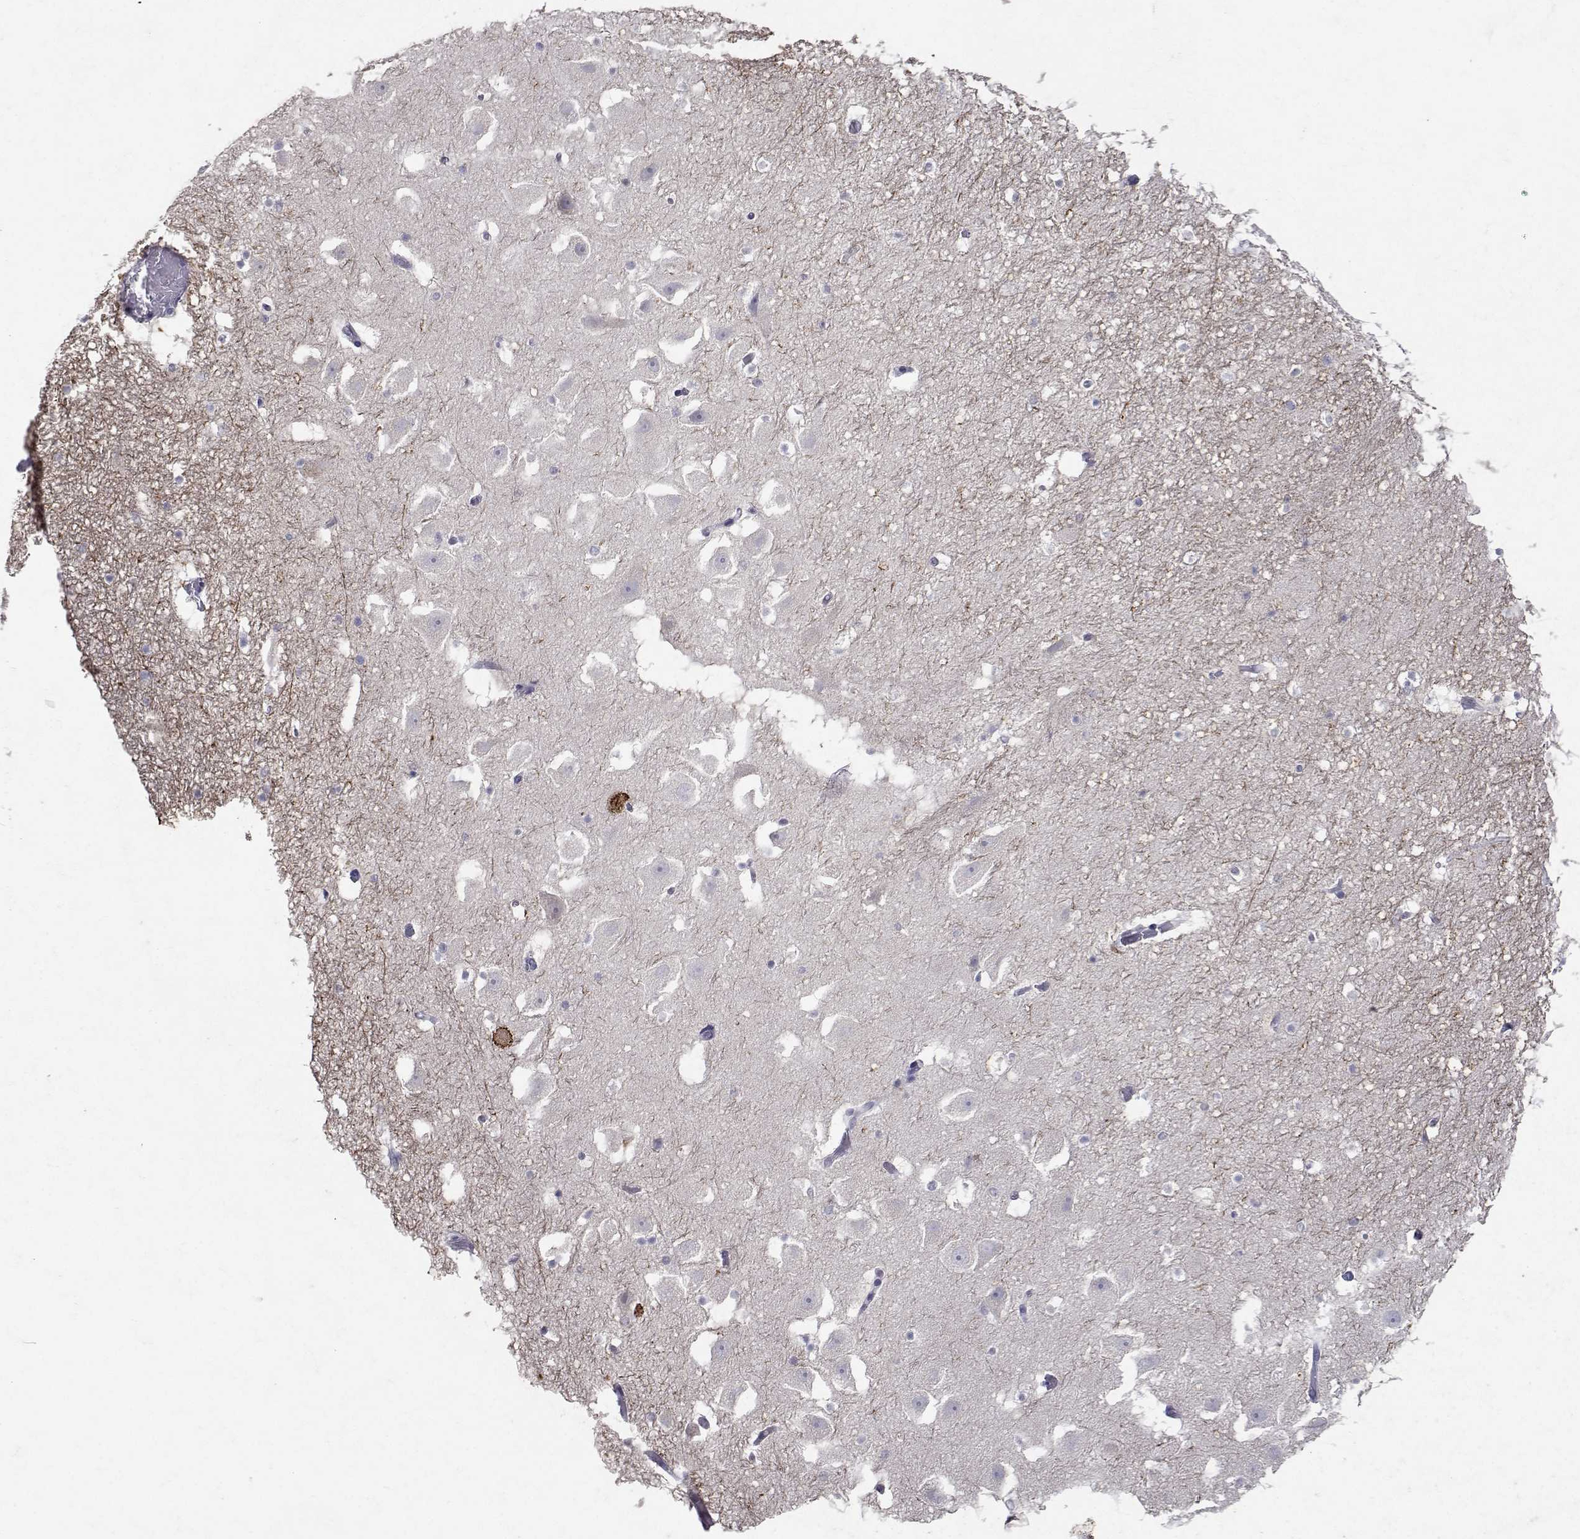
{"staining": {"intensity": "negative", "quantity": "none", "location": "none"}, "tissue": "hippocampus", "cell_type": "Glial cells", "image_type": "normal", "snomed": [{"axis": "morphology", "description": "Normal tissue, NOS"}, {"axis": "topography", "description": "Hippocampus"}], "caption": "The photomicrograph exhibits no significant staining in glial cells of hippocampus.", "gene": "RBPJL", "patient": {"sex": "male", "age": 26}}